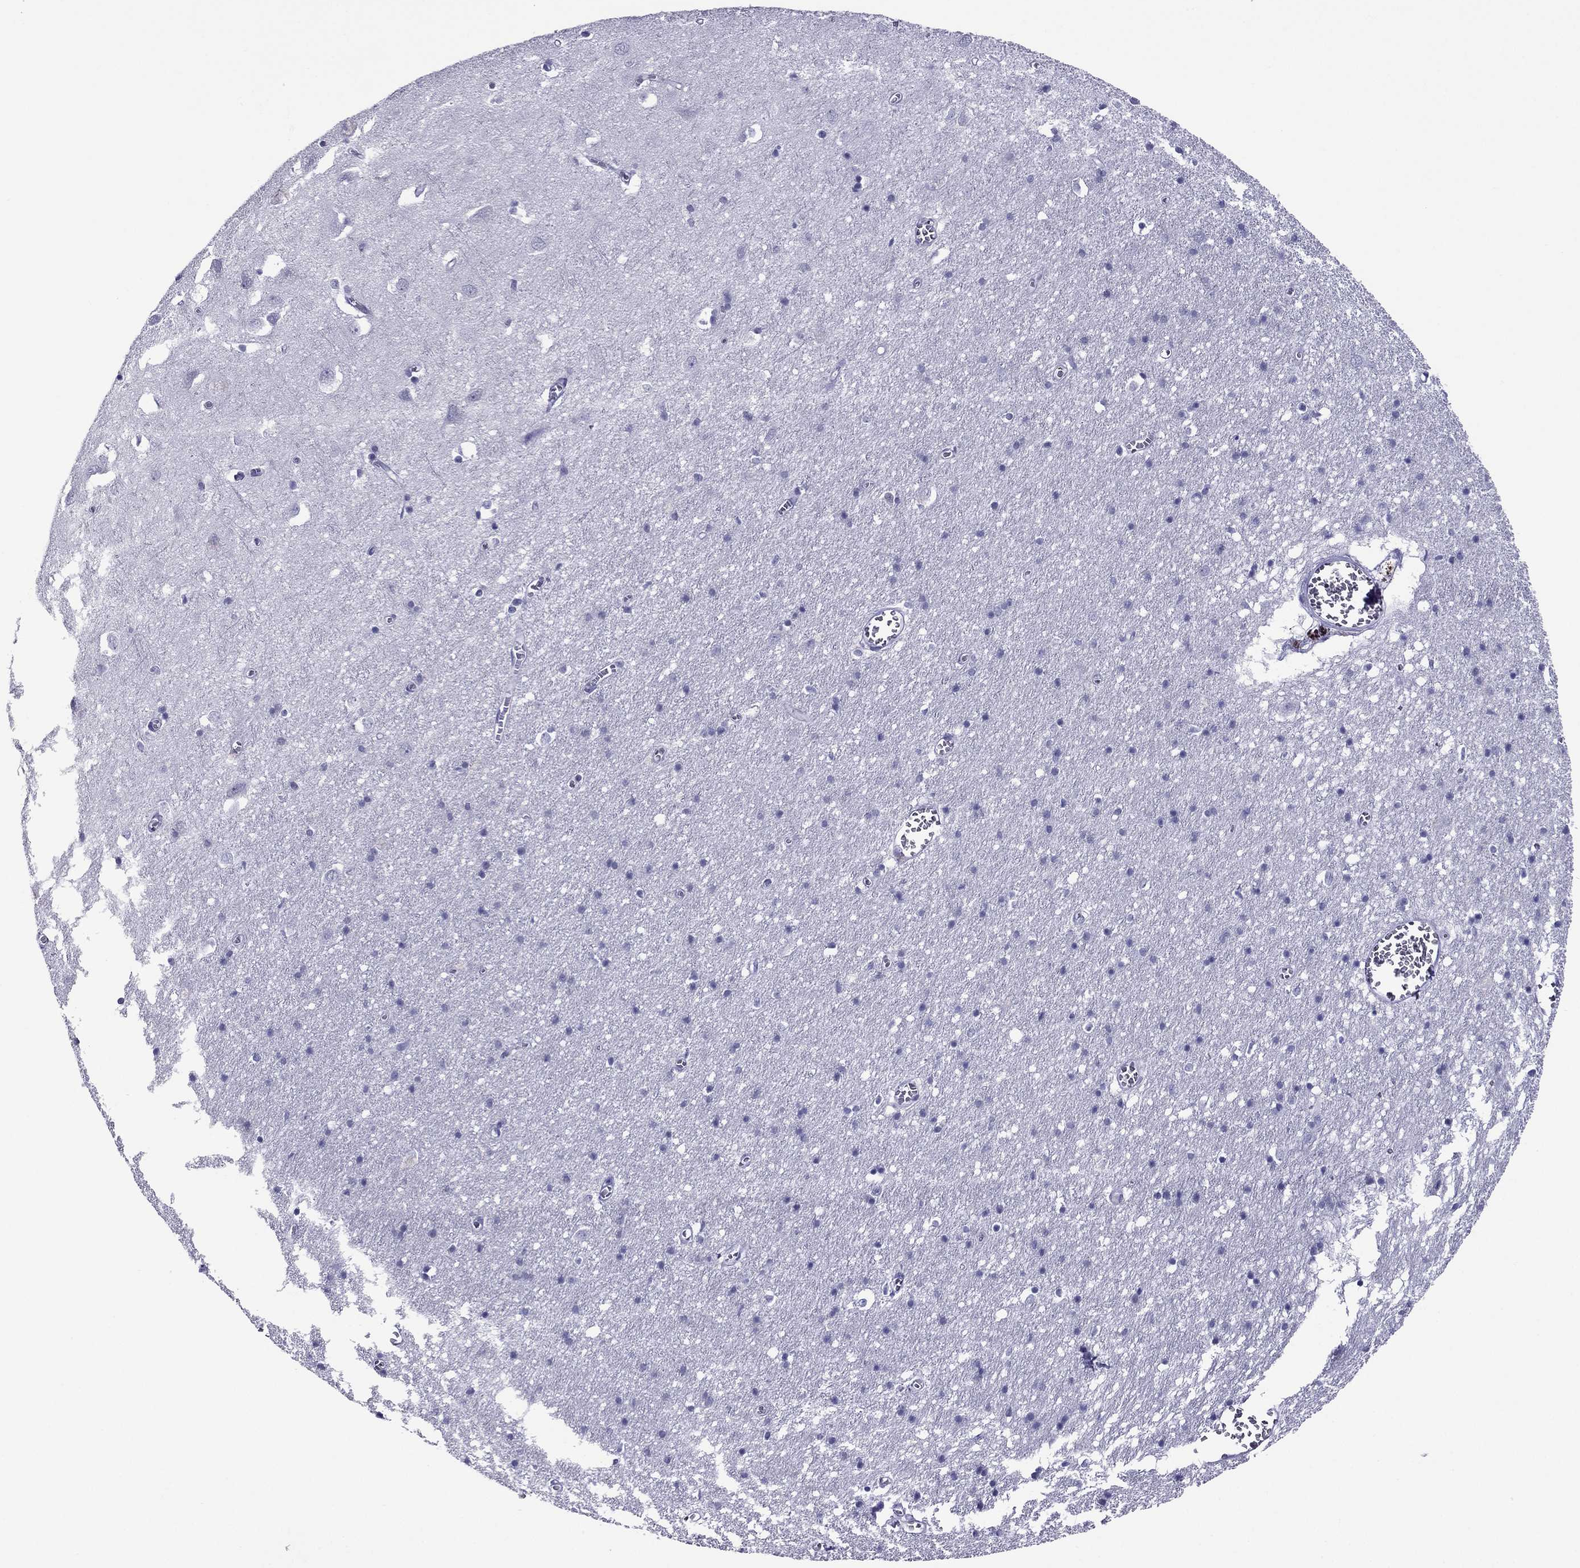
{"staining": {"intensity": "negative", "quantity": "none", "location": "none"}, "tissue": "cerebral cortex", "cell_type": "Endothelial cells", "image_type": "normal", "snomed": [{"axis": "morphology", "description": "Normal tissue, NOS"}, {"axis": "topography", "description": "Cerebral cortex"}], "caption": "Immunohistochemistry (IHC) image of benign human cerebral cortex stained for a protein (brown), which shows no positivity in endothelial cells.", "gene": "MYLK3", "patient": {"sex": "male", "age": 70}}